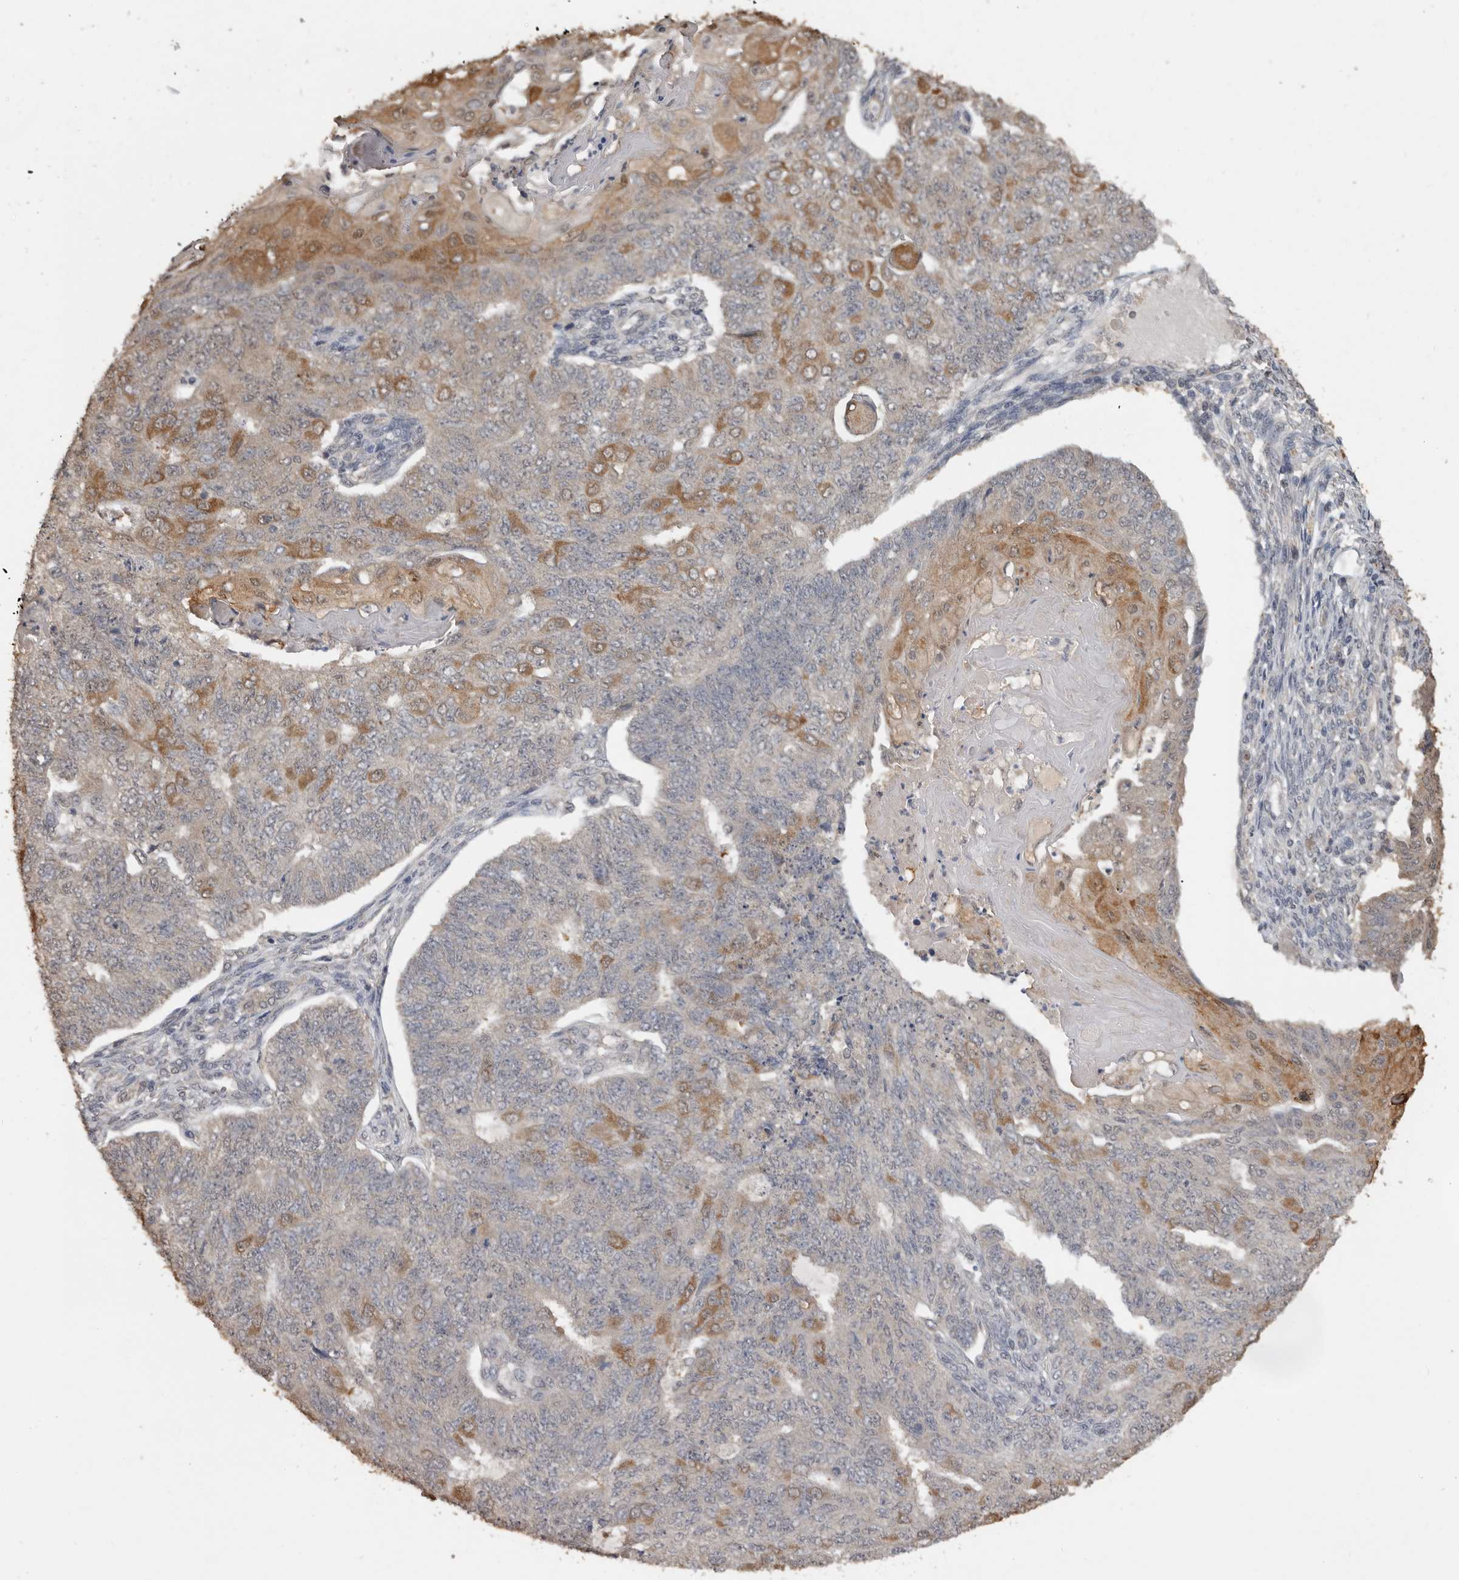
{"staining": {"intensity": "moderate", "quantity": "<25%", "location": "cytoplasmic/membranous"}, "tissue": "endometrial cancer", "cell_type": "Tumor cells", "image_type": "cancer", "snomed": [{"axis": "morphology", "description": "Adenocarcinoma, NOS"}, {"axis": "topography", "description": "Endometrium"}], "caption": "Immunohistochemistry of adenocarcinoma (endometrial) demonstrates low levels of moderate cytoplasmic/membranous positivity in approximately <25% of tumor cells.", "gene": "MTF1", "patient": {"sex": "female", "age": 32}}